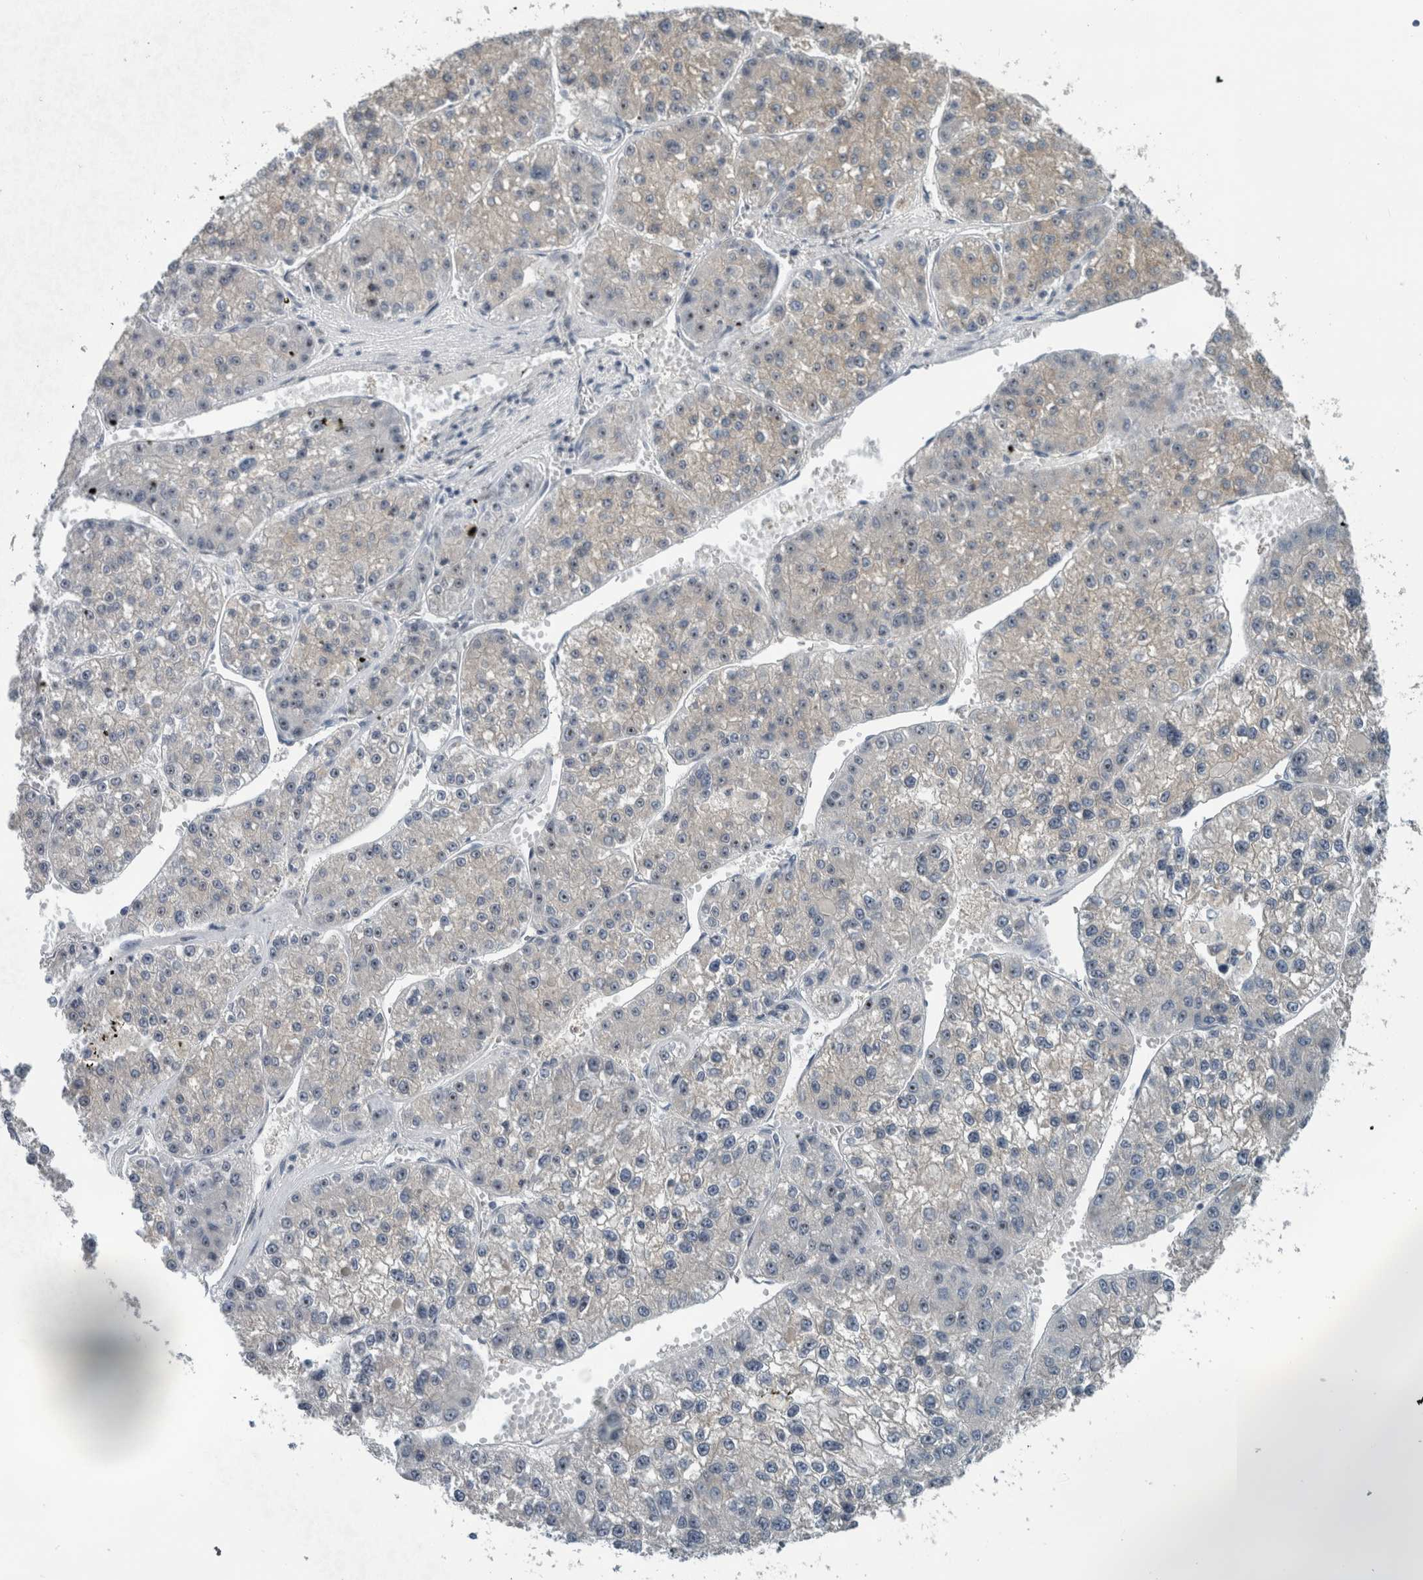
{"staining": {"intensity": "negative", "quantity": "none", "location": "none"}, "tissue": "liver cancer", "cell_type": "Tumor cells", "image_type": "cancer", "snomed": [{"axis": "morphology", "description": "Carcinoma, Hepatocellular, NOS"}, {"axis": "topography", "description": "Liver"}], "caption": "Immunohistochemical staining of liver cancer reveals no significant expression in tumor cells.", "gene": "UTP6", "patient": {"sex": "female", "age": 73}}